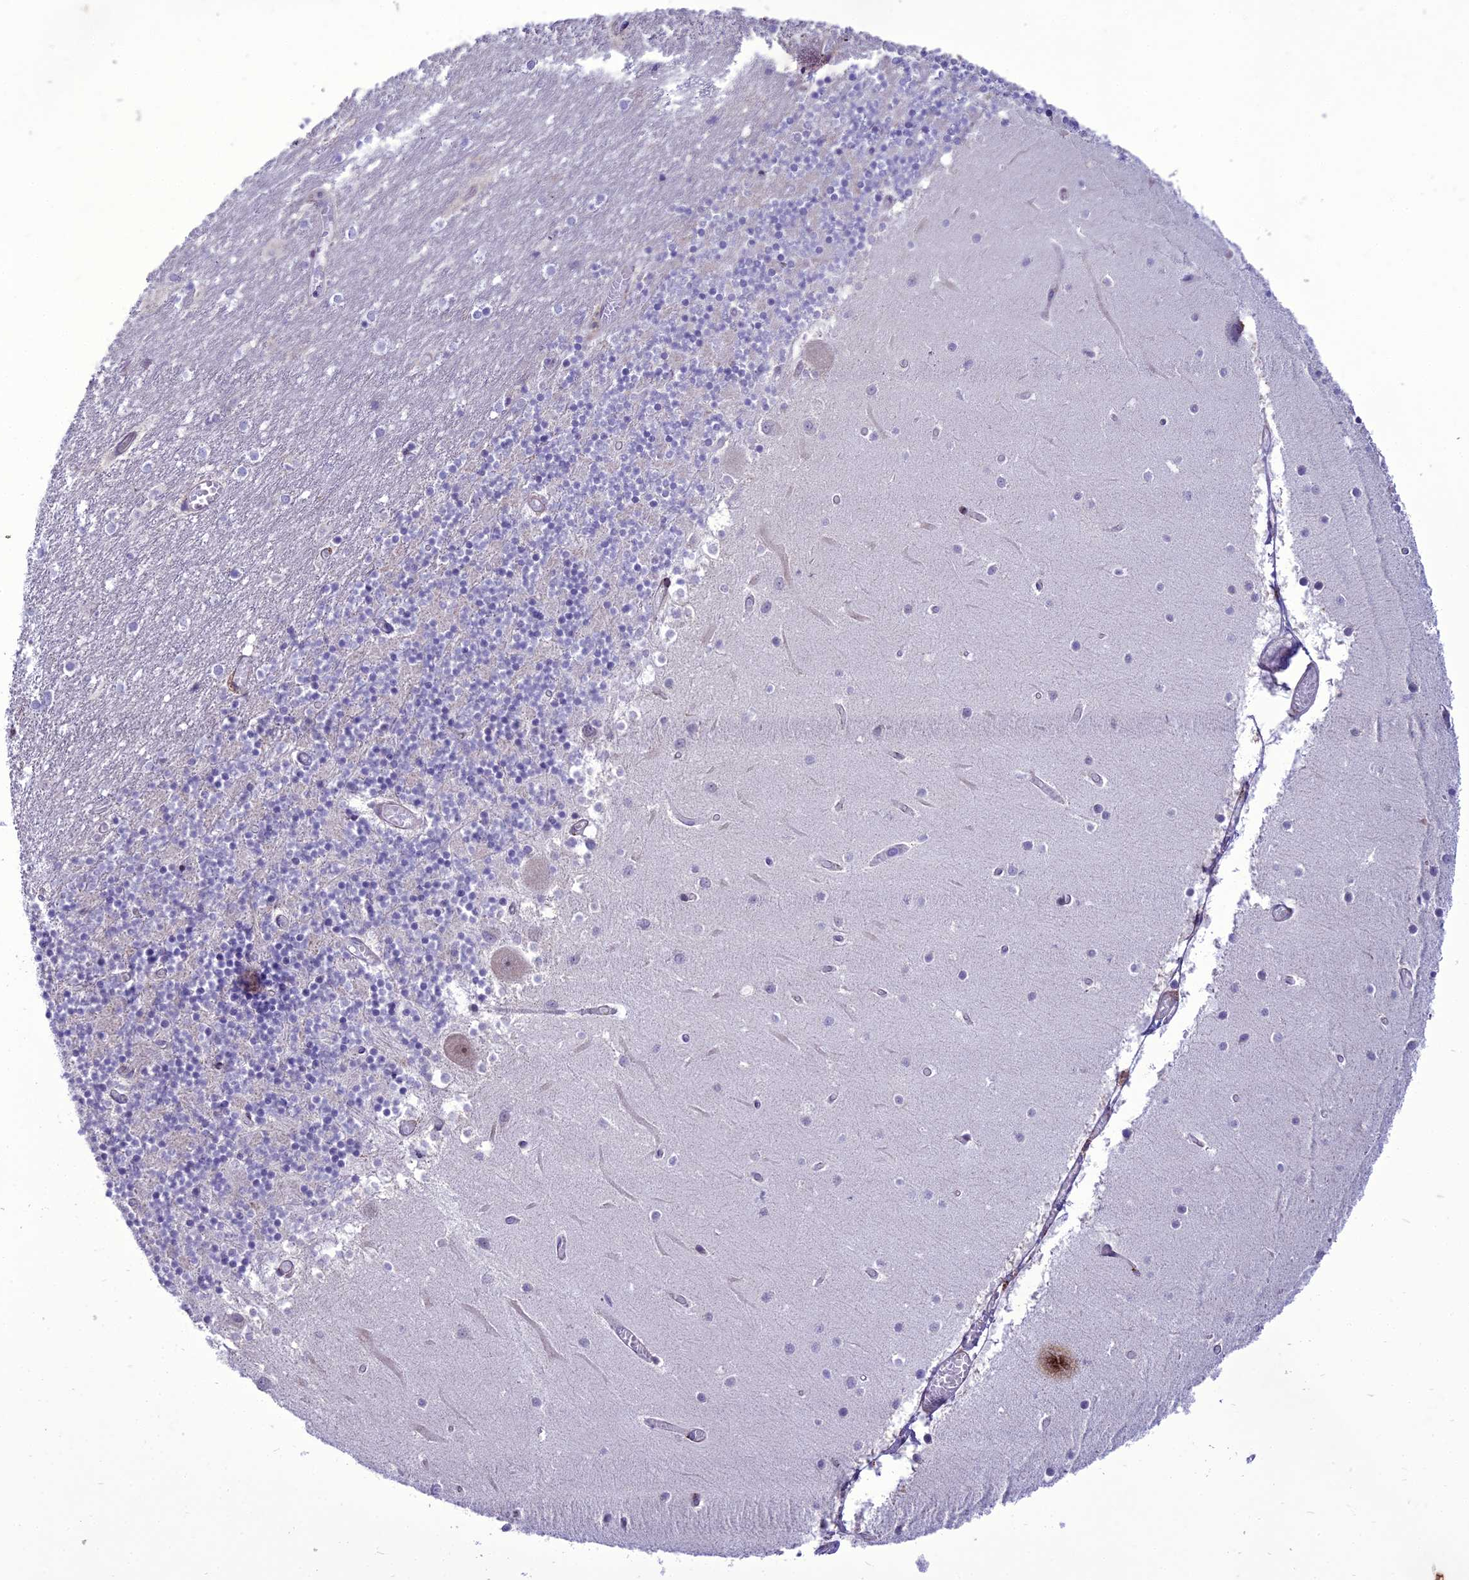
{"staining": {"intensity": "weak", "quantity": "<25%", "location": "cytoplasmic/membranous"}, "tissue": "cerebellum", "cell_type": "Cells in granular layer", "image_type": "normal", "snomed": [{"axis": "morphology", "description": "Normal tissue, NOS"}, {"axis": "topography", "description": "Cerebellum"}], "caption": "The immunohistochemistry micrograph has no significant staining in cells in granular layer of cerebellum.", "gene": "NEURL2", "patient": {"sex": "female", "age": 28}}